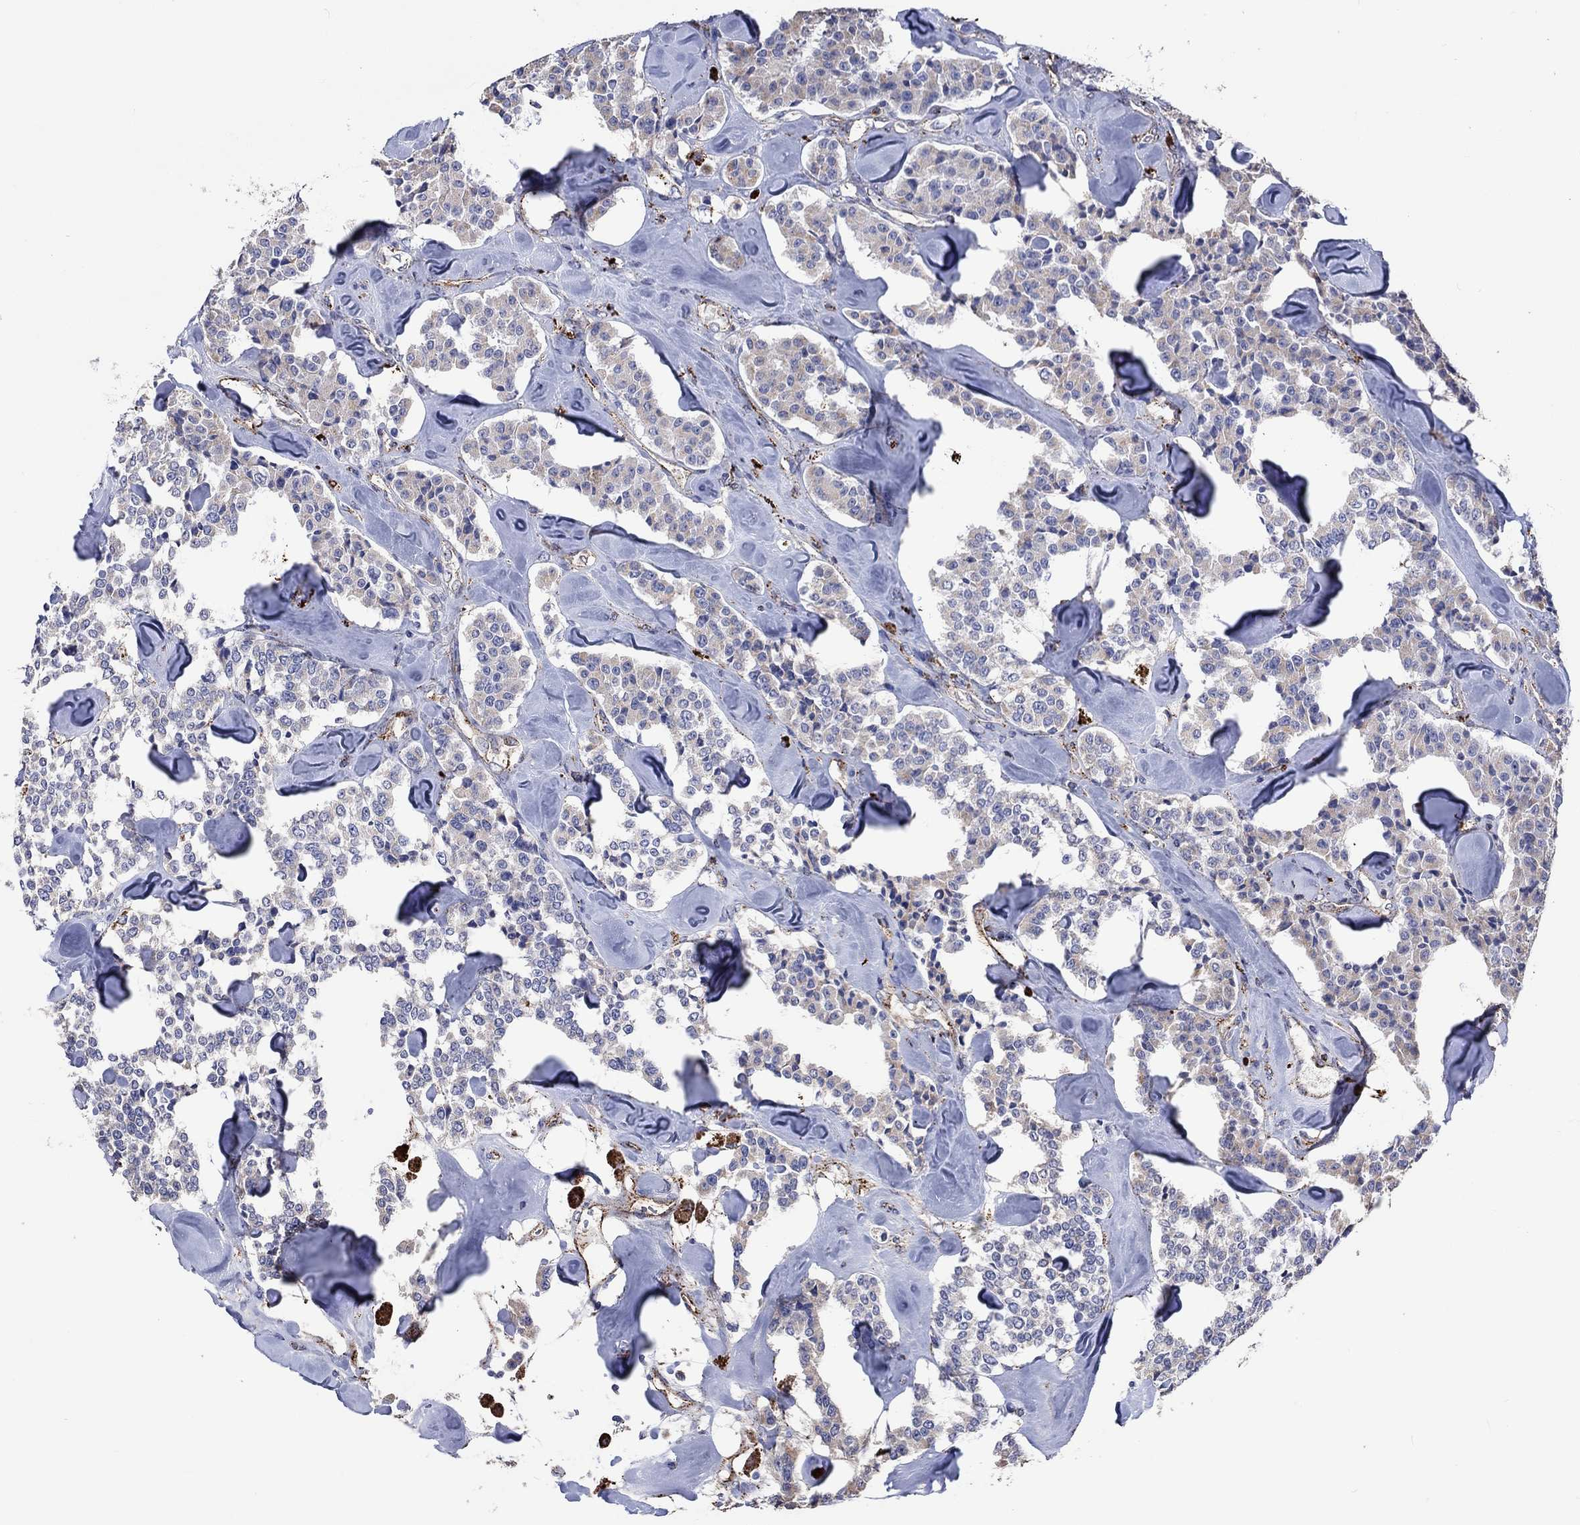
{"staining": {"intensity": "negative", "quantity": "none", "location": "none"}, "tissue": "carcinoid", "cell_type": "Tumor cells", "image_type": "cancer", "snomed": [{"axis": "morphology", "description": "Carcinoid, malignant, NOS"}, {"axis": "topography", "description": "Pancreas"}], "caption": "Carcinoid was stained to show a protein in brown. There is no significant expression in tumor cells.", "gene": "CTSB", "patient": {"sex": "male", "age": 41}}